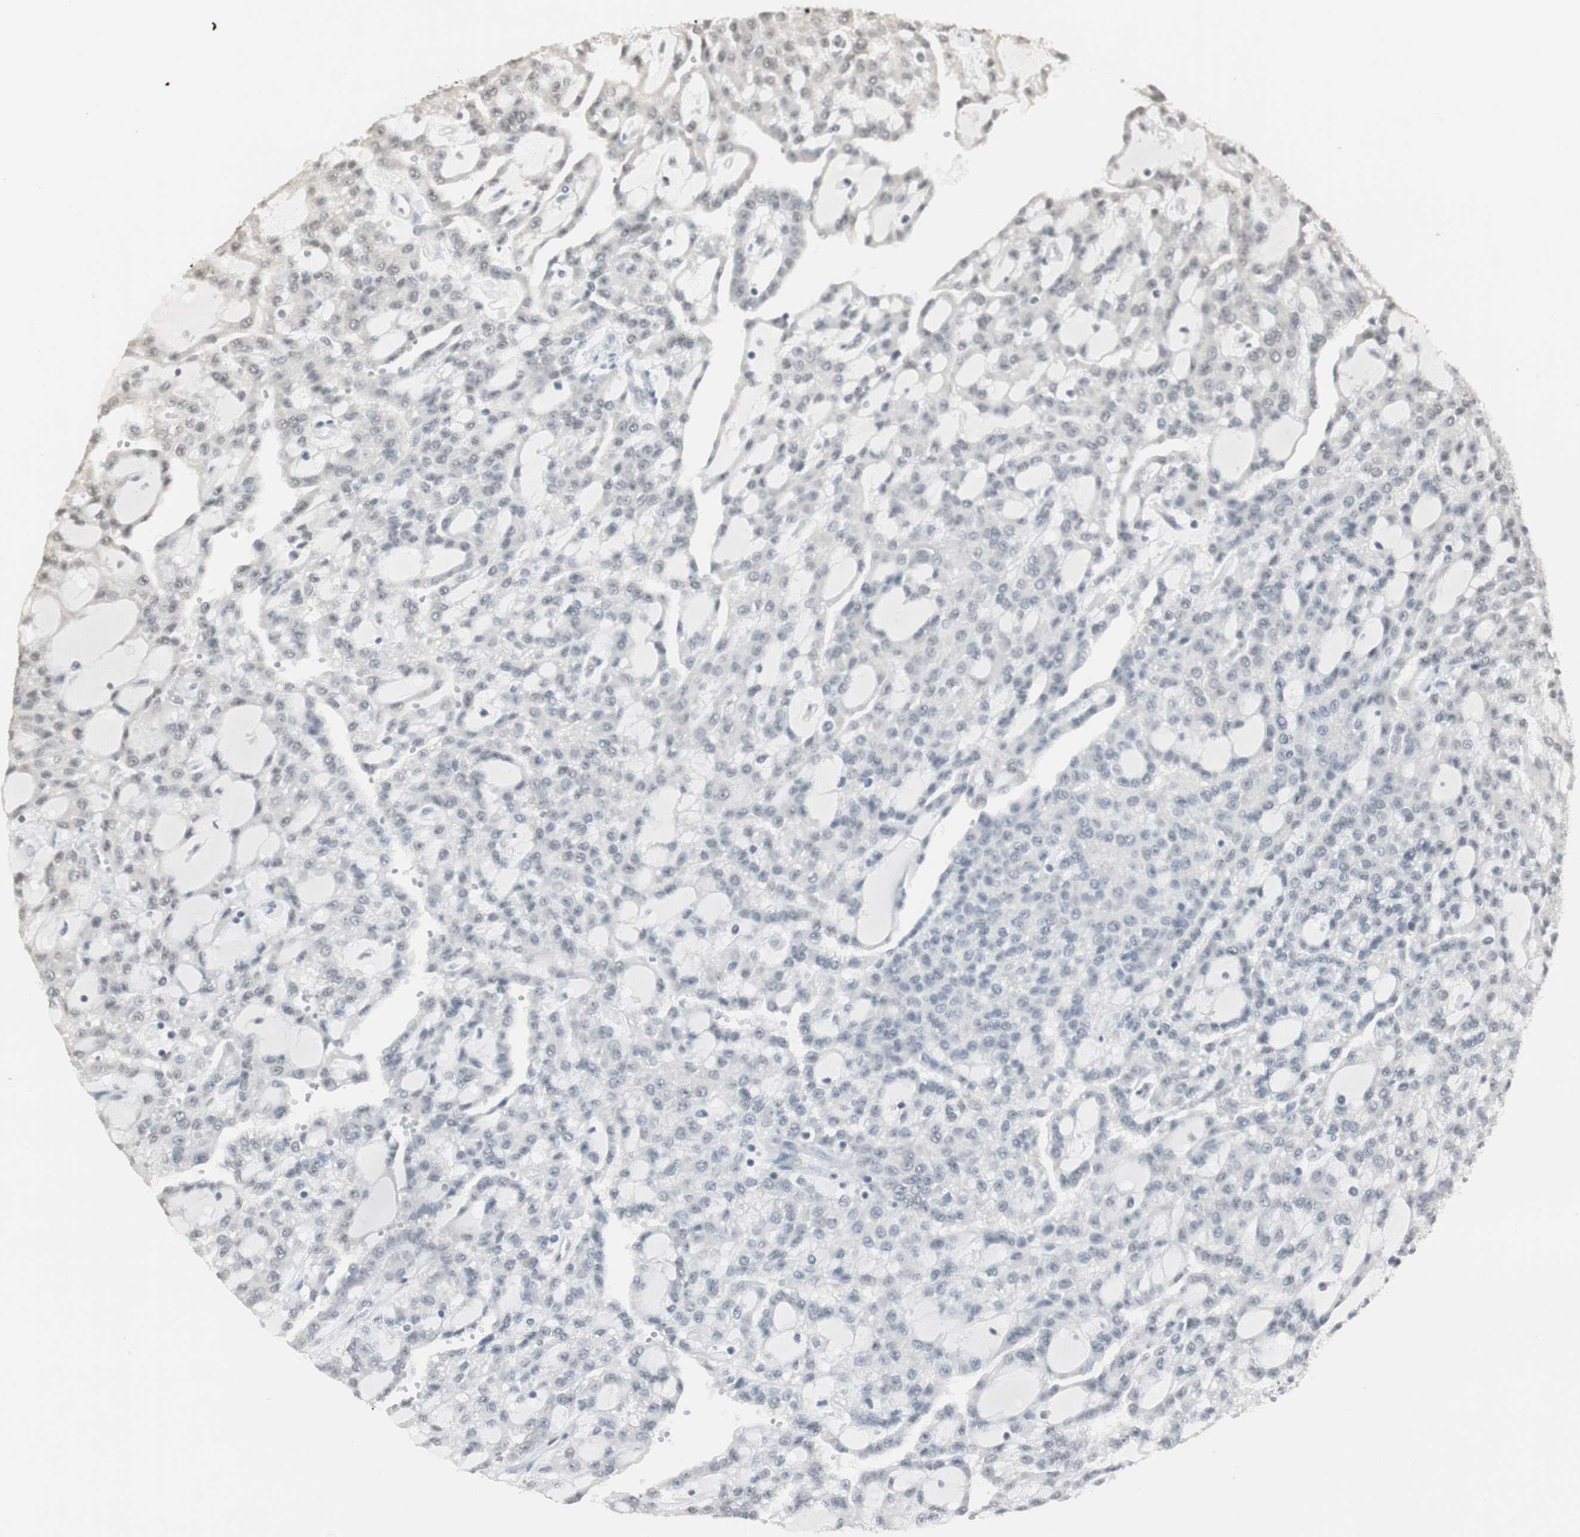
{"staining": {"intensity": "negative", "quantity": "none", "location": "none"}, "tissue": "renal cancer", "cell_type": "Tumor cells", "image_type": "cancer", "snomed": [{"axis": "morphology", "description": "Adenocarcinoma, NOS"}, {"axis": "topography", "description": "Kidney"}], "caption": "High magnification brightfield microscopy of renal cancer stained with DAB (3,3'-diaminobenzidine) (brown) and counterstained with hematoxylin (blue): tumor cells show no significant positivity. Brightfield microscopy of IHC stained with DAB (3,3'-diaminobenzidine) (brown) and hematoxylin (blue), captured at high magnification.", "gene": "ELOA", "patient": {"sex": "male", "age": 63}}